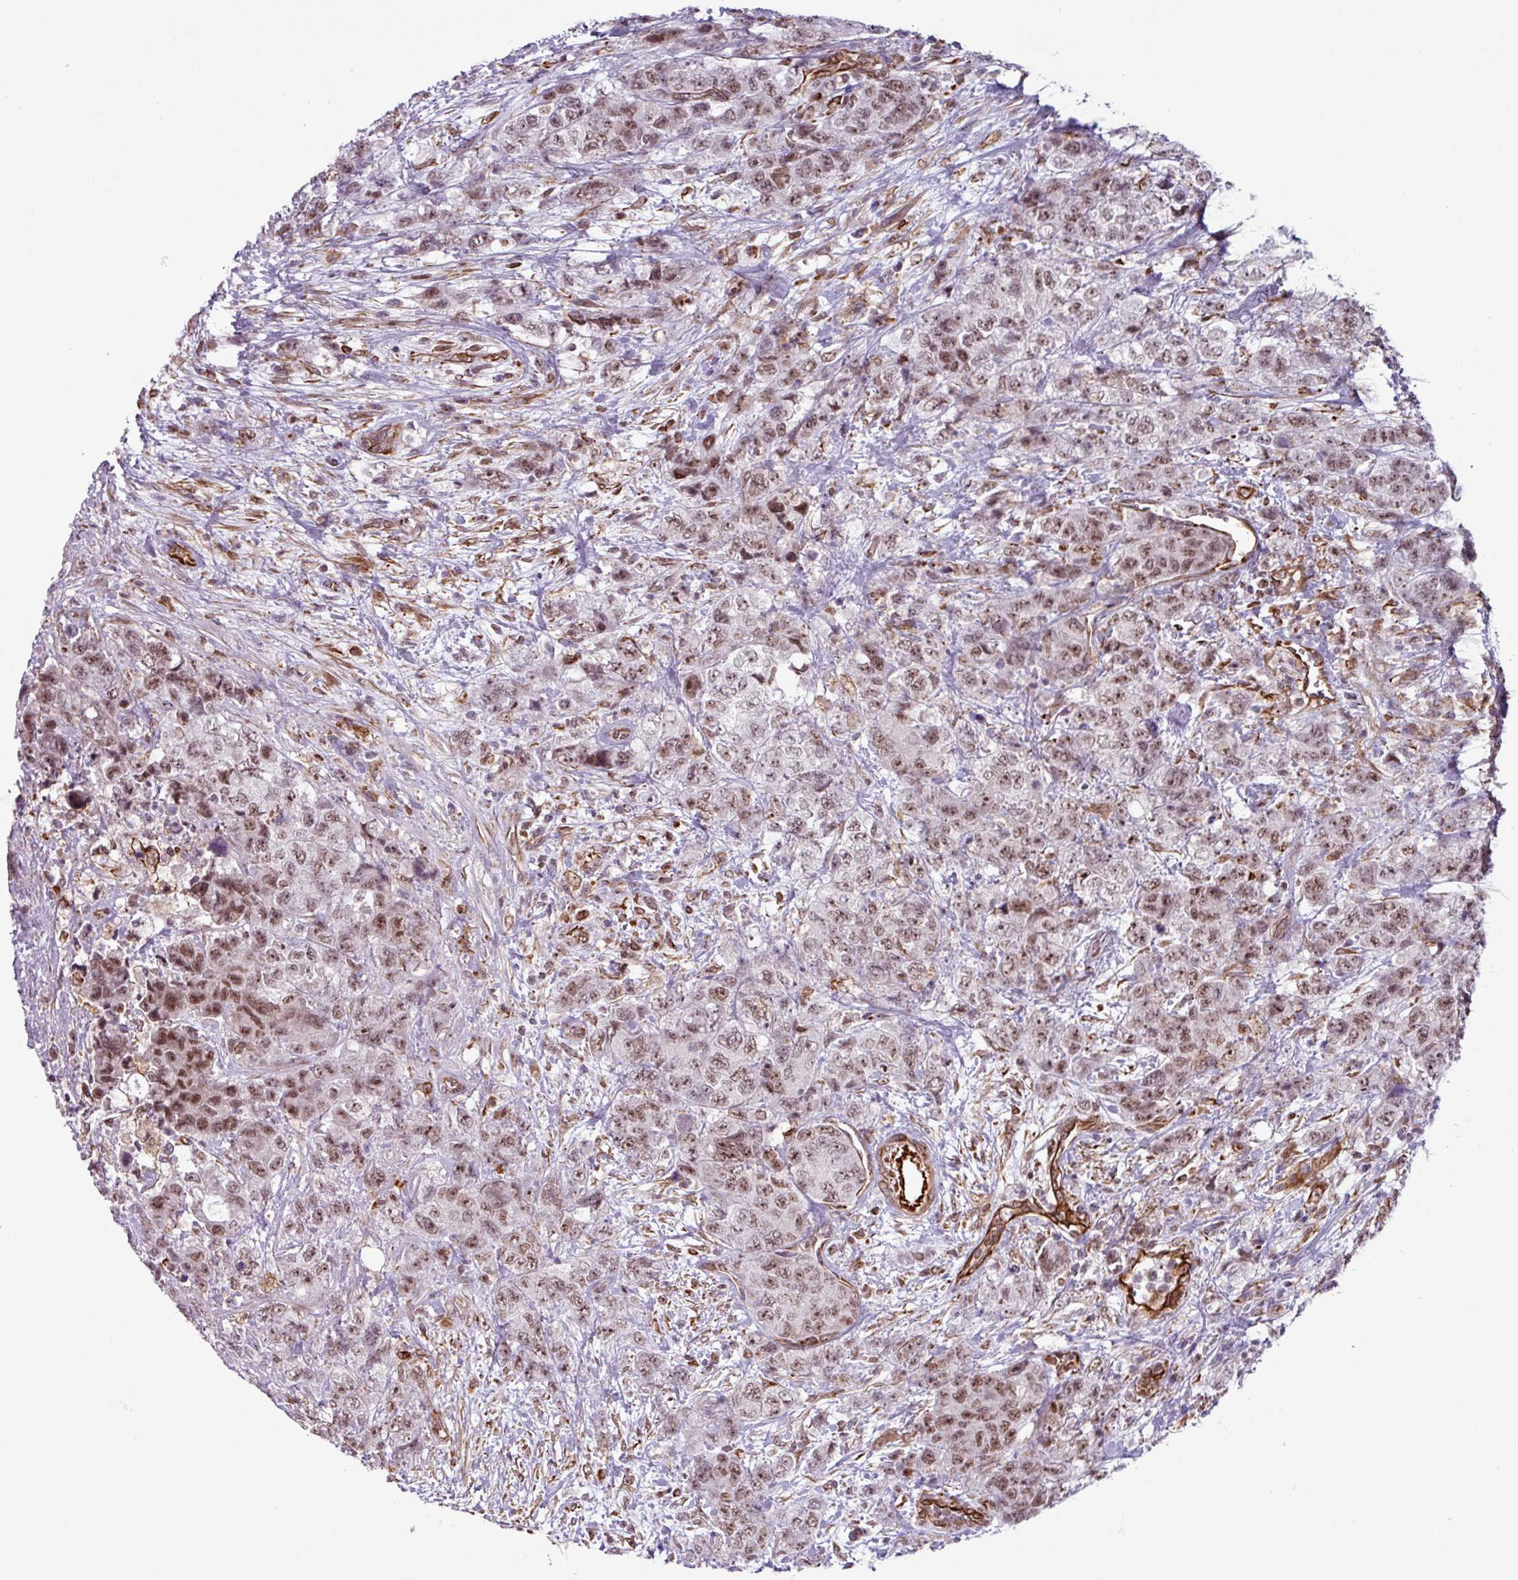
{"staining": {"intensity": "moderate", "quantity": ">75%", "location": "nuclear"}, "tissue": "urothelial cancer", "cell_type": "Tumor cells", "image_type": "cancer", "snomed": [{"axis": "morphology", "description": "Urothelial carcinoma, High grade"}, {"axis": "topography", "description": "Urinary bladder"}], "caption": "IHC staining of high-grade urothelial carcinoma, which reveals medium levels of moderate nuclear positivity in approximately >75% of tumor cells indicating moderate nuclear protein expression. The staining was performed using DAB (brown) for protein detection and nuclei were counterstained in hematoxylin (blue).", "gene": "CHD3", "patient": {"sex": "female", "age": 78}}